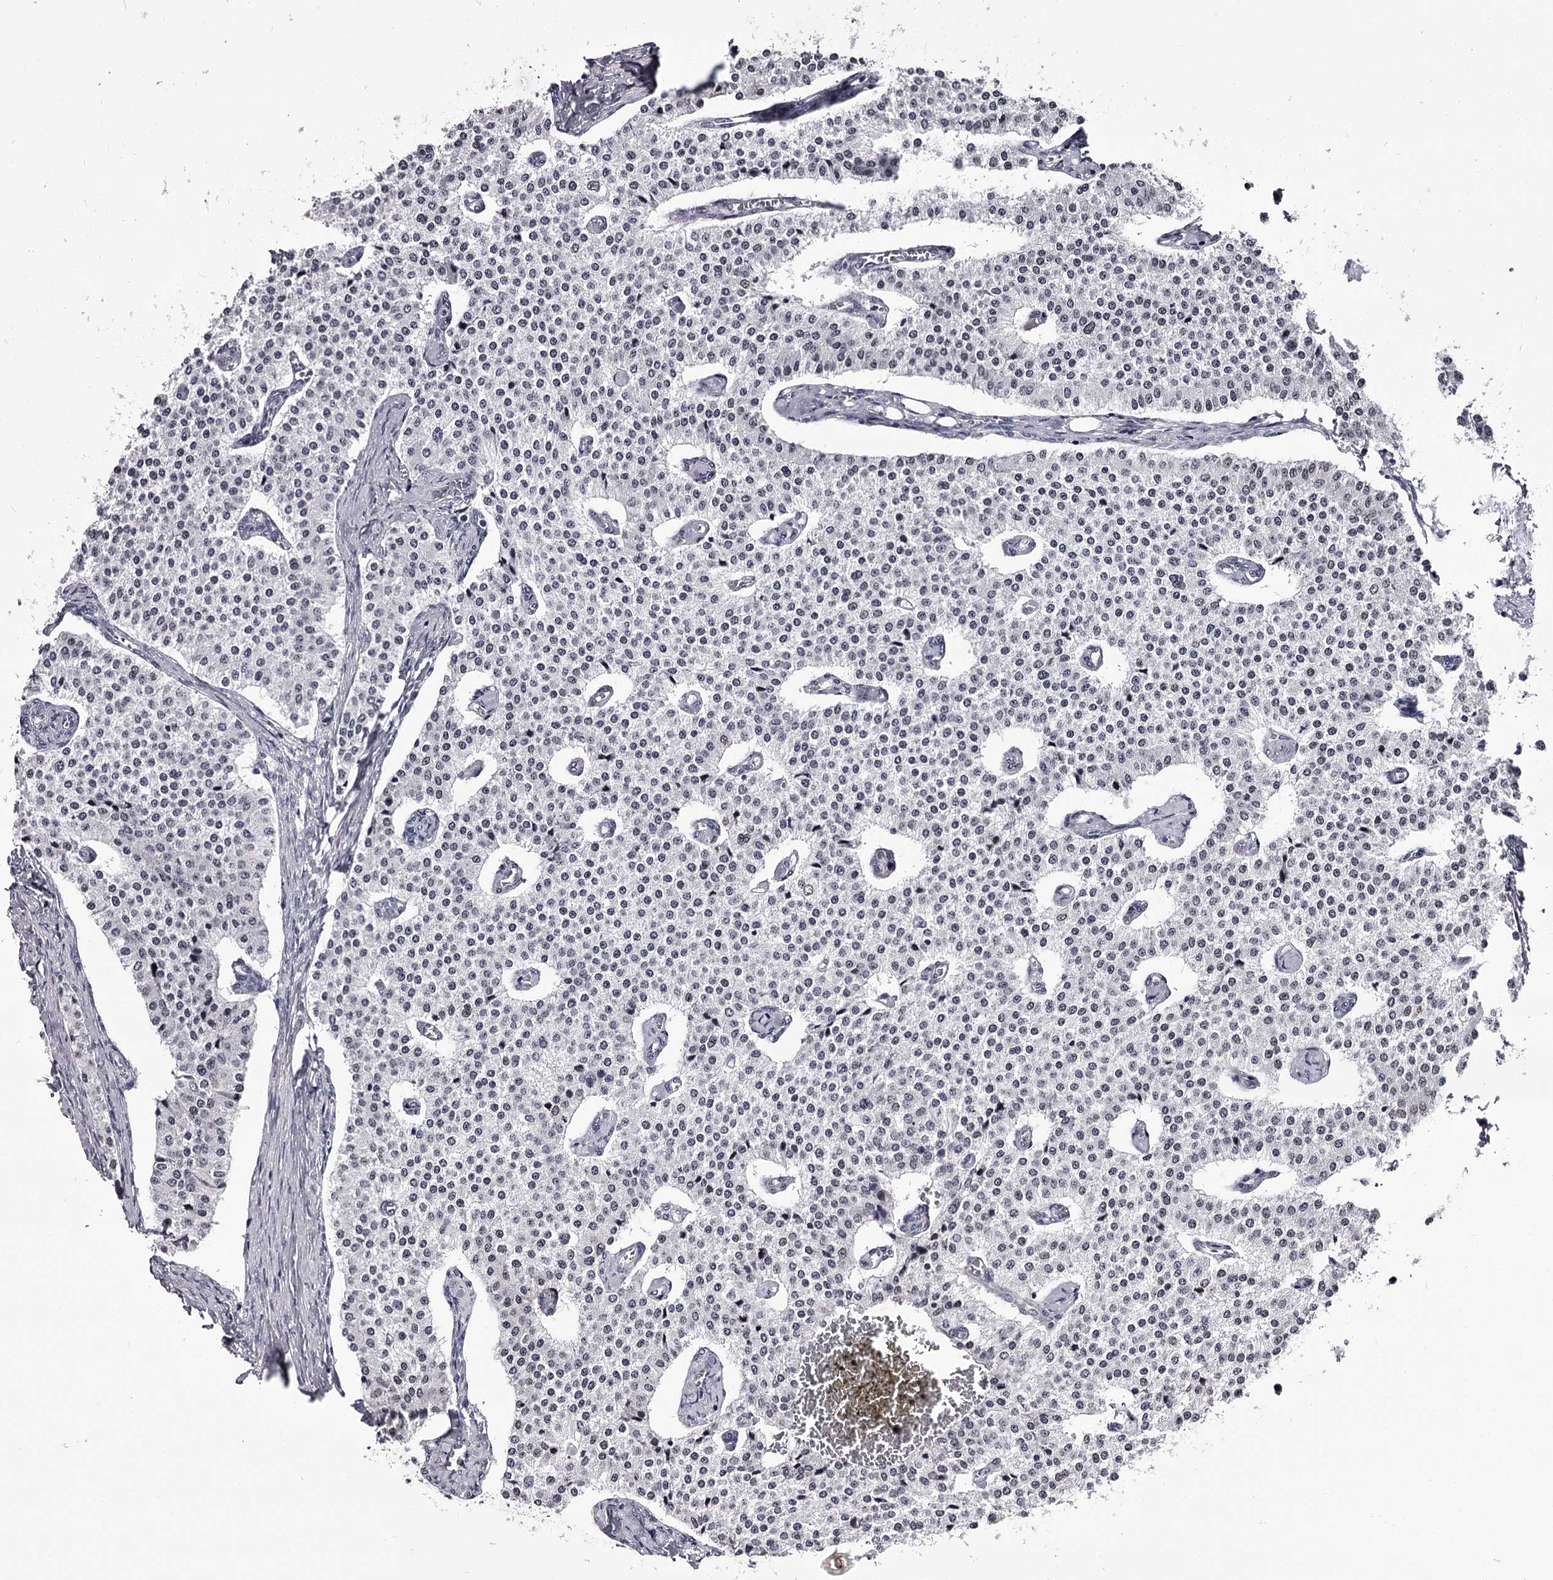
{"staining": {"intensity": "negative", "quantity": "none", "location": "none"}, "tissue": "carcinoid", "cell_type": "Tumor cells", "image_type": "cancer", "snomed": [{"axis": "morphology", "description": "Carcinoid, malignant, NOS"}, {"axis": "topography", "description": "Colon"}], "caption": "Immunohistochemistry micrograph of carcinoid (malignant) stained for a protein (brown), which demonstrates no staining in tumor cells.", "gene": "OVOL2", "patient": {"sex": "female", "age": 52}}